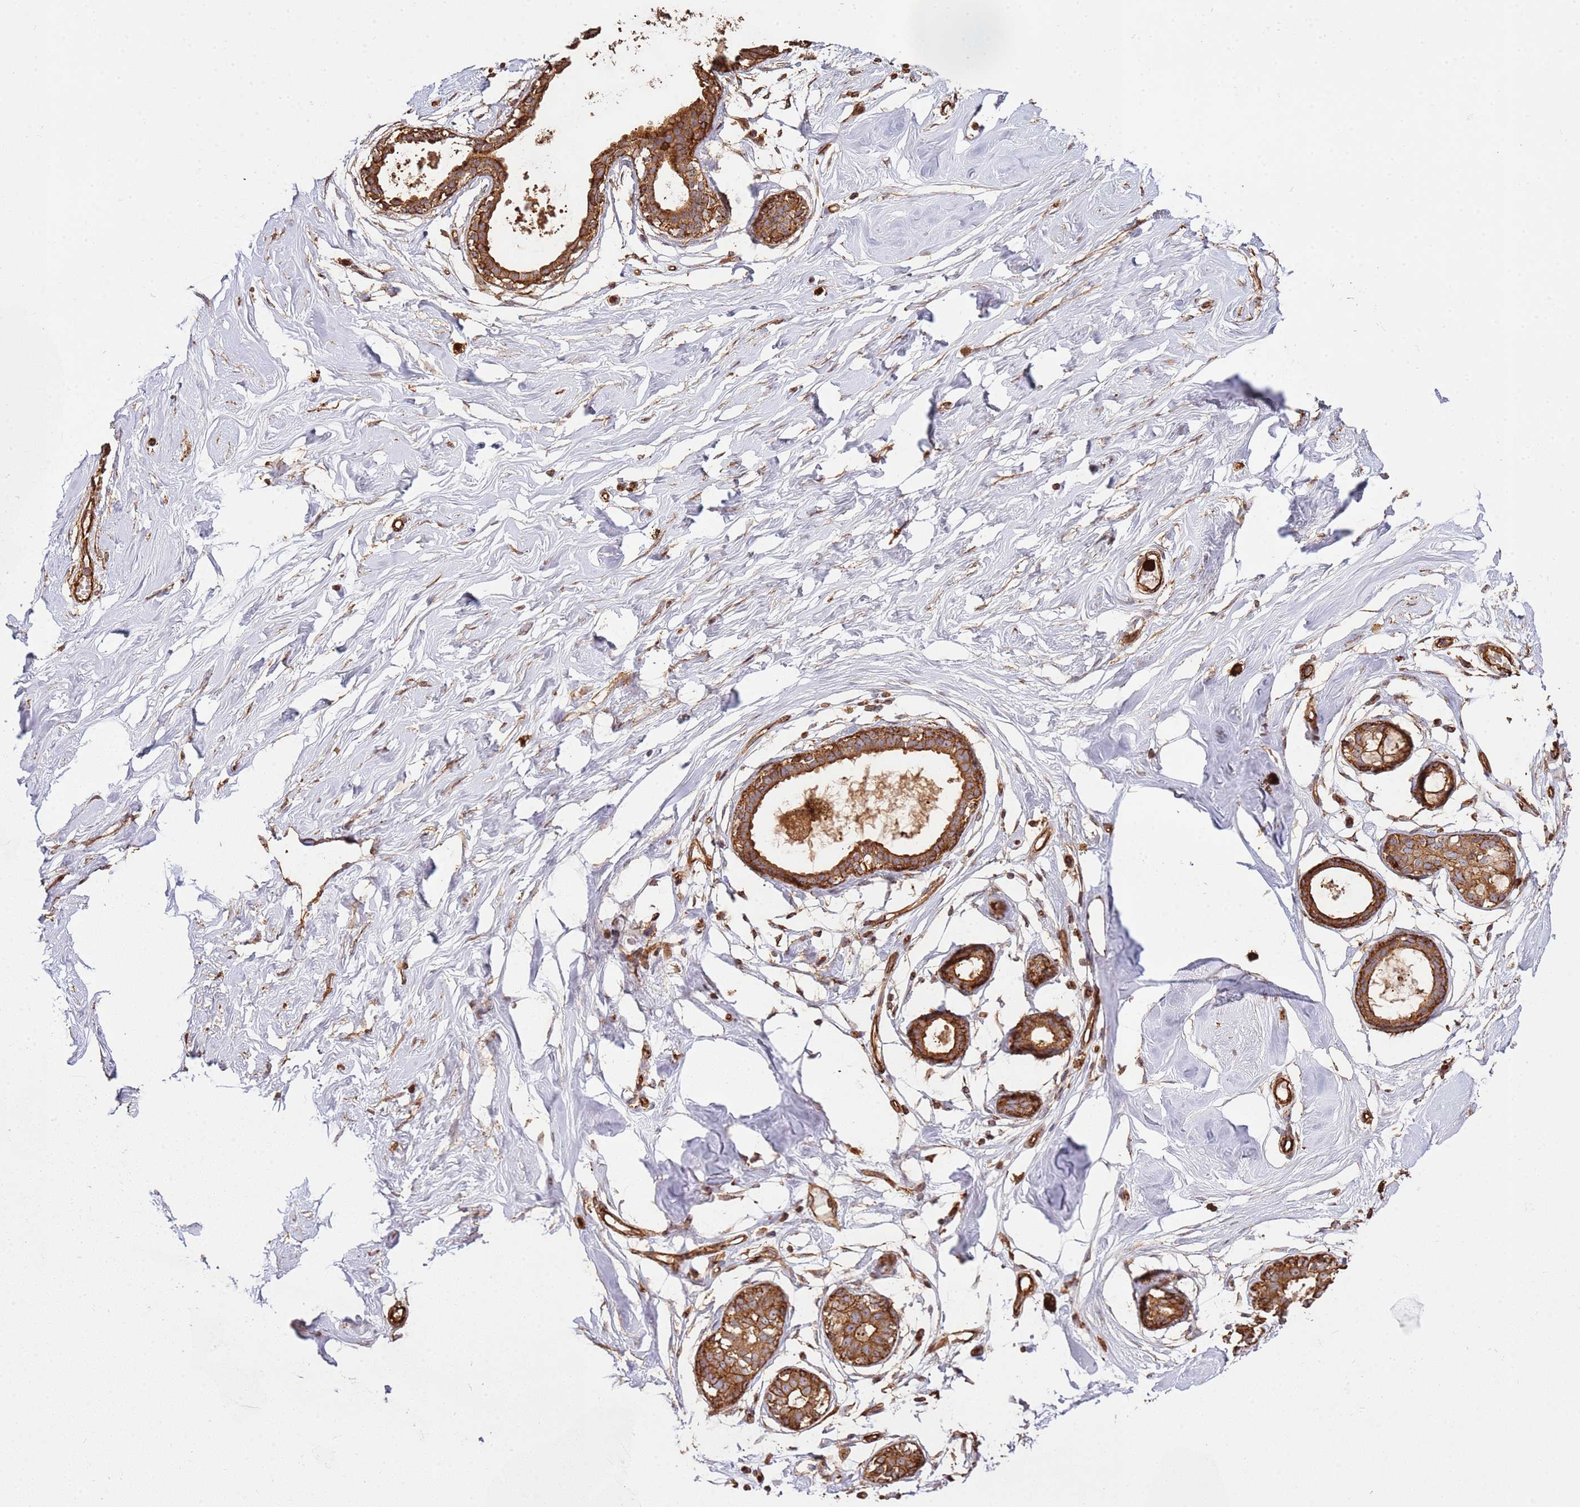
{"staining": {"intensity": "moderate", "quantity": ">75%", "location": "cytoplasmic/membranous"}, "tissue": "breast", "cell_type": "Adipocytes", "image_type": "normal", "snomed": [{"axis": "morphology", "description": "Normal tissue, NOS"}, {"axis": "morphology", "description": "Adenoma, NOS"}, {"axis": "topography", "description": "Breast"}], "caption": "Protein staining of unremarkable breast shows moderate cytoplasmic/membranous expression in approximately >75% of adipocytes.", "gene": "NDUFAF4", "patient": {"sex": "female", "age": 23}}